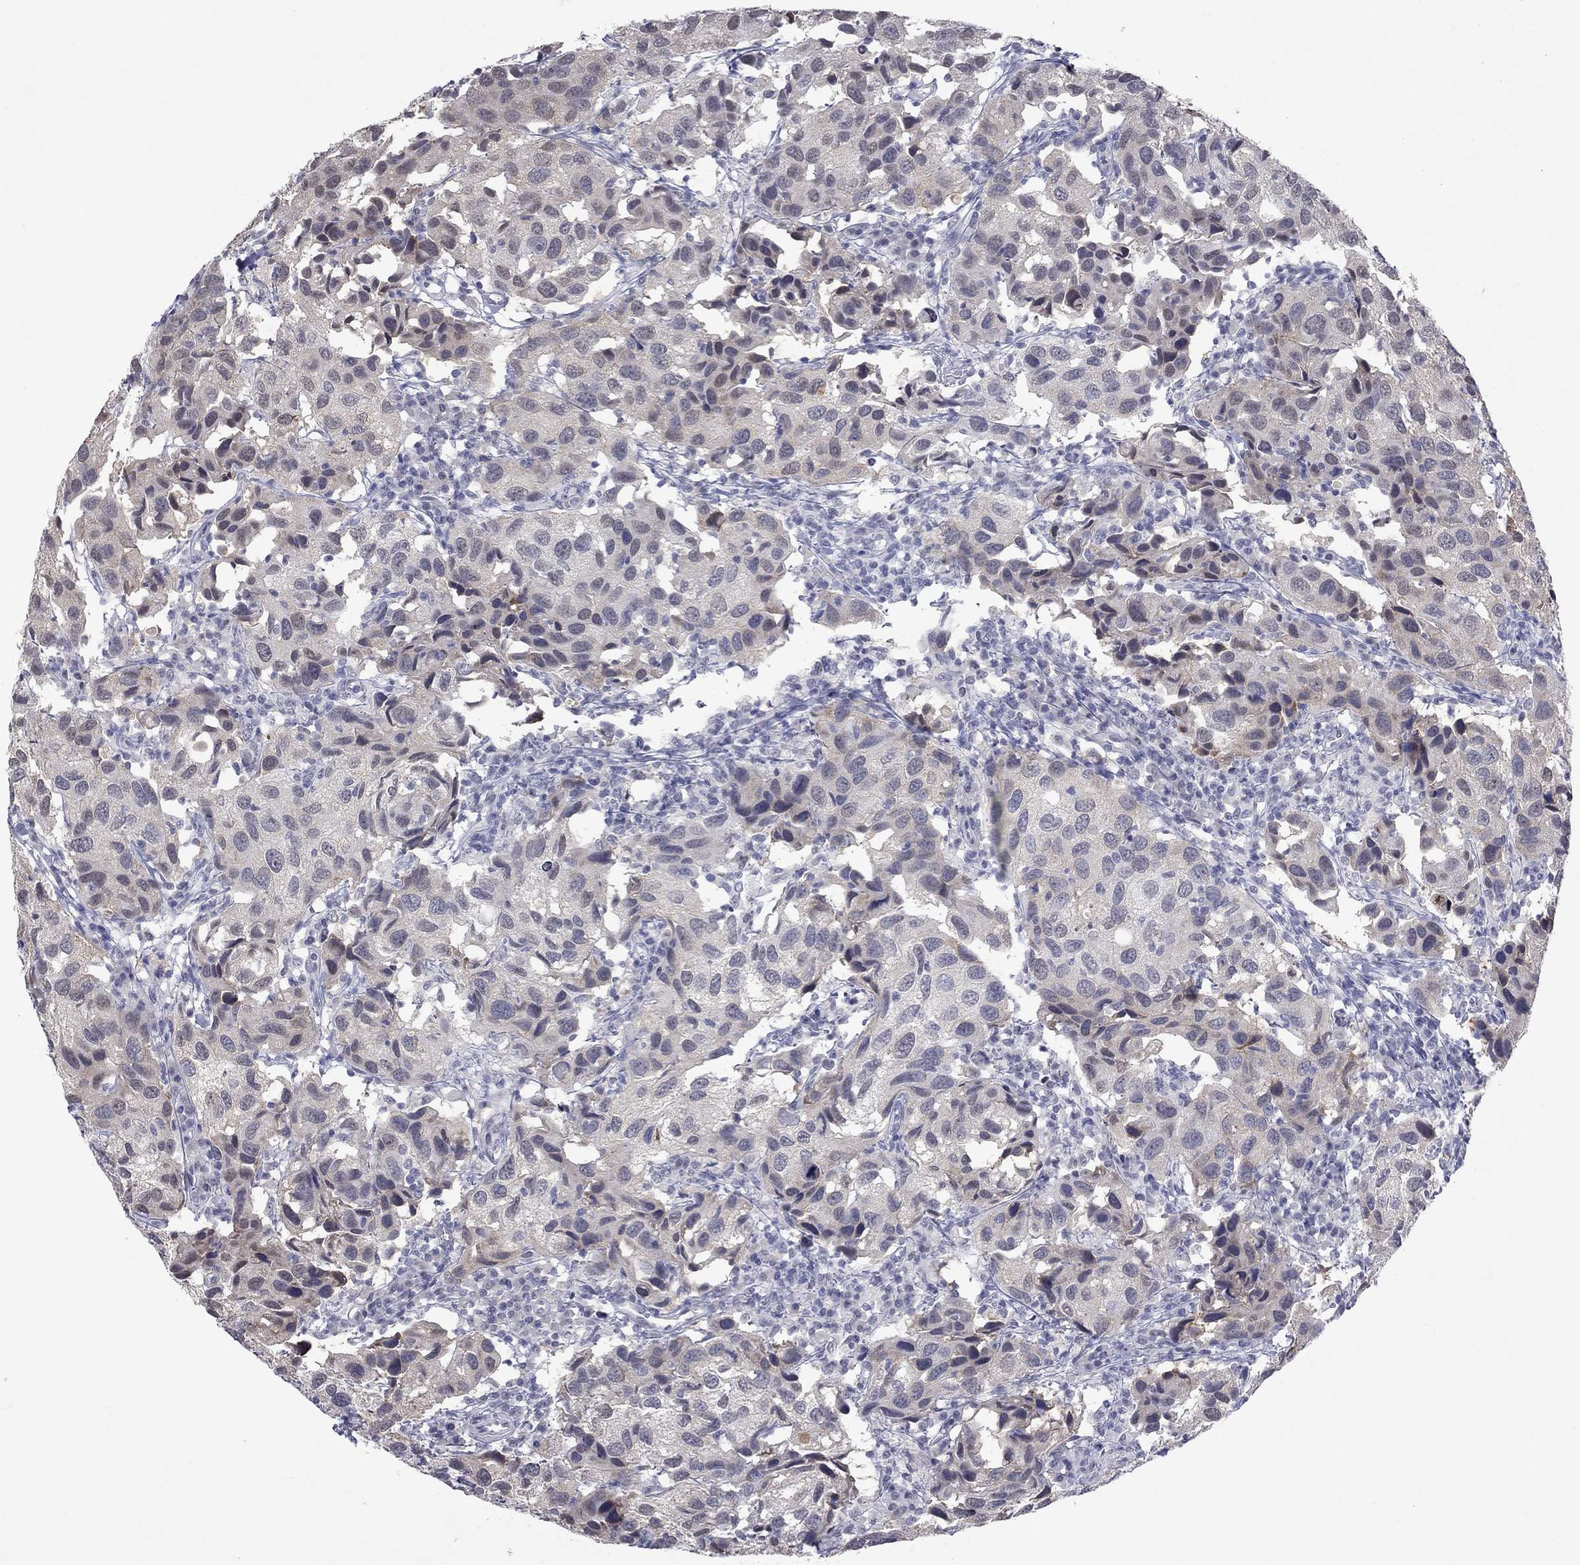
{"staining": {"intensity": "negative", "quantity": "none", "location": "none"}, "tissue": "urothelial cancer", "cell_type": "Tumor cells", "image_type": "cancer", "snomed": [{"axis": "morphology", "description": "Urothelial carcinoma, High grade"}, {"axis": "topography", "description": "Urinary bladder"}], "caption": "Urothelial cancer stained for a protein using immunohistochemistry shows no positivity tumor cells.", "gene": "TMEM143", "patient": {"sex": "male", "age": 79}}